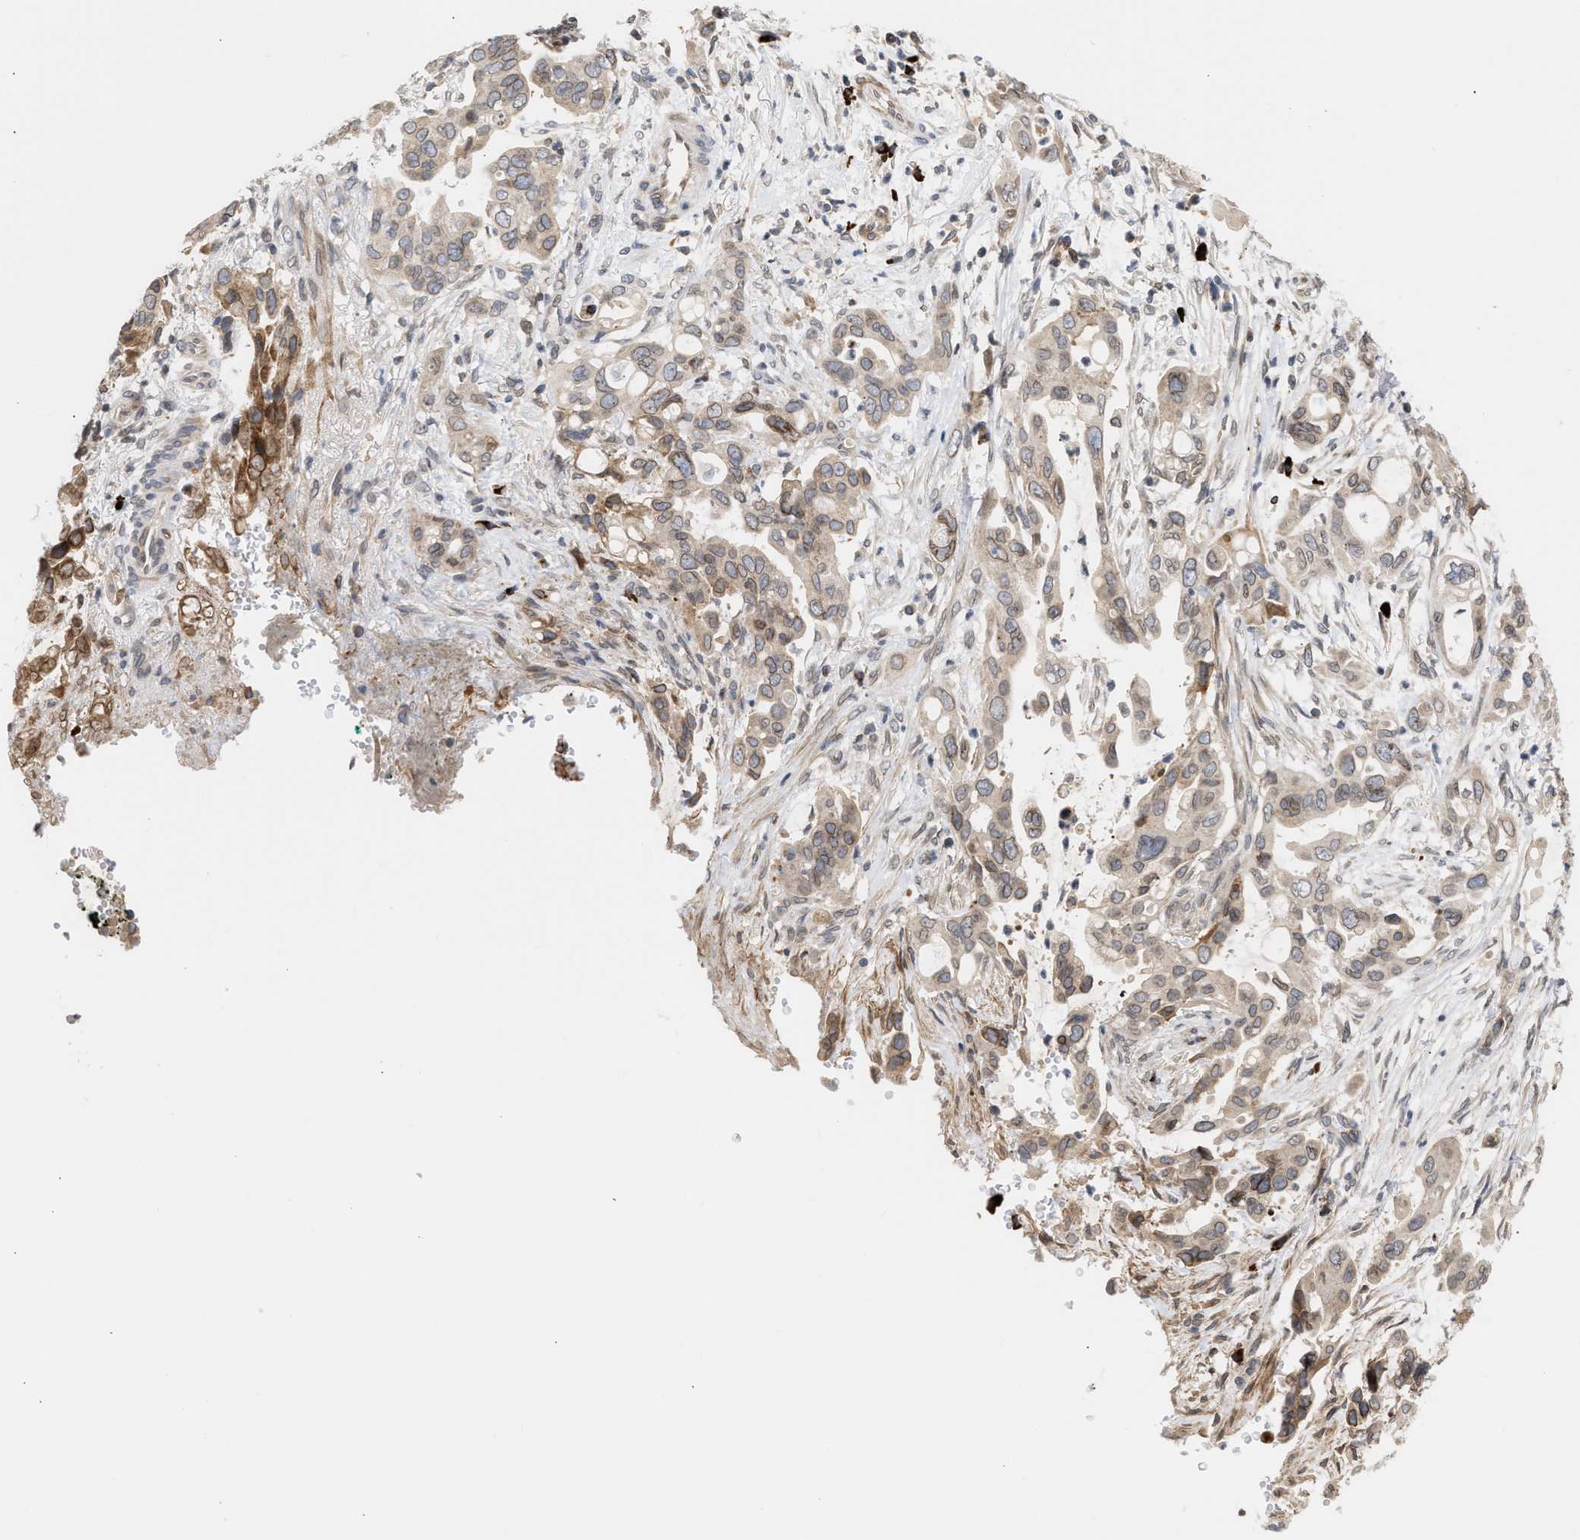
{"staining": {"intensity": "weak", "quantity": ">75%", "location": "cytoplasmic/membranous"}, "tissue": "pancreatic cancer", "cell_type": "Tumor cells", "image_type": "cancer", "snomed": [{"axis": "morphology", "description": "Adenocarcinoma, NOS"}, {"axis": "topography", "description": "Pancreas"}], "caption": "Adenocarcinoma (pancreatic) stained with immunohistochemistry exhibits weak cytoplasmic/membranous expression in about >75% of tumor cells.", "gene": "NUP62", "patient": {"sex": "female", "age": 70}}